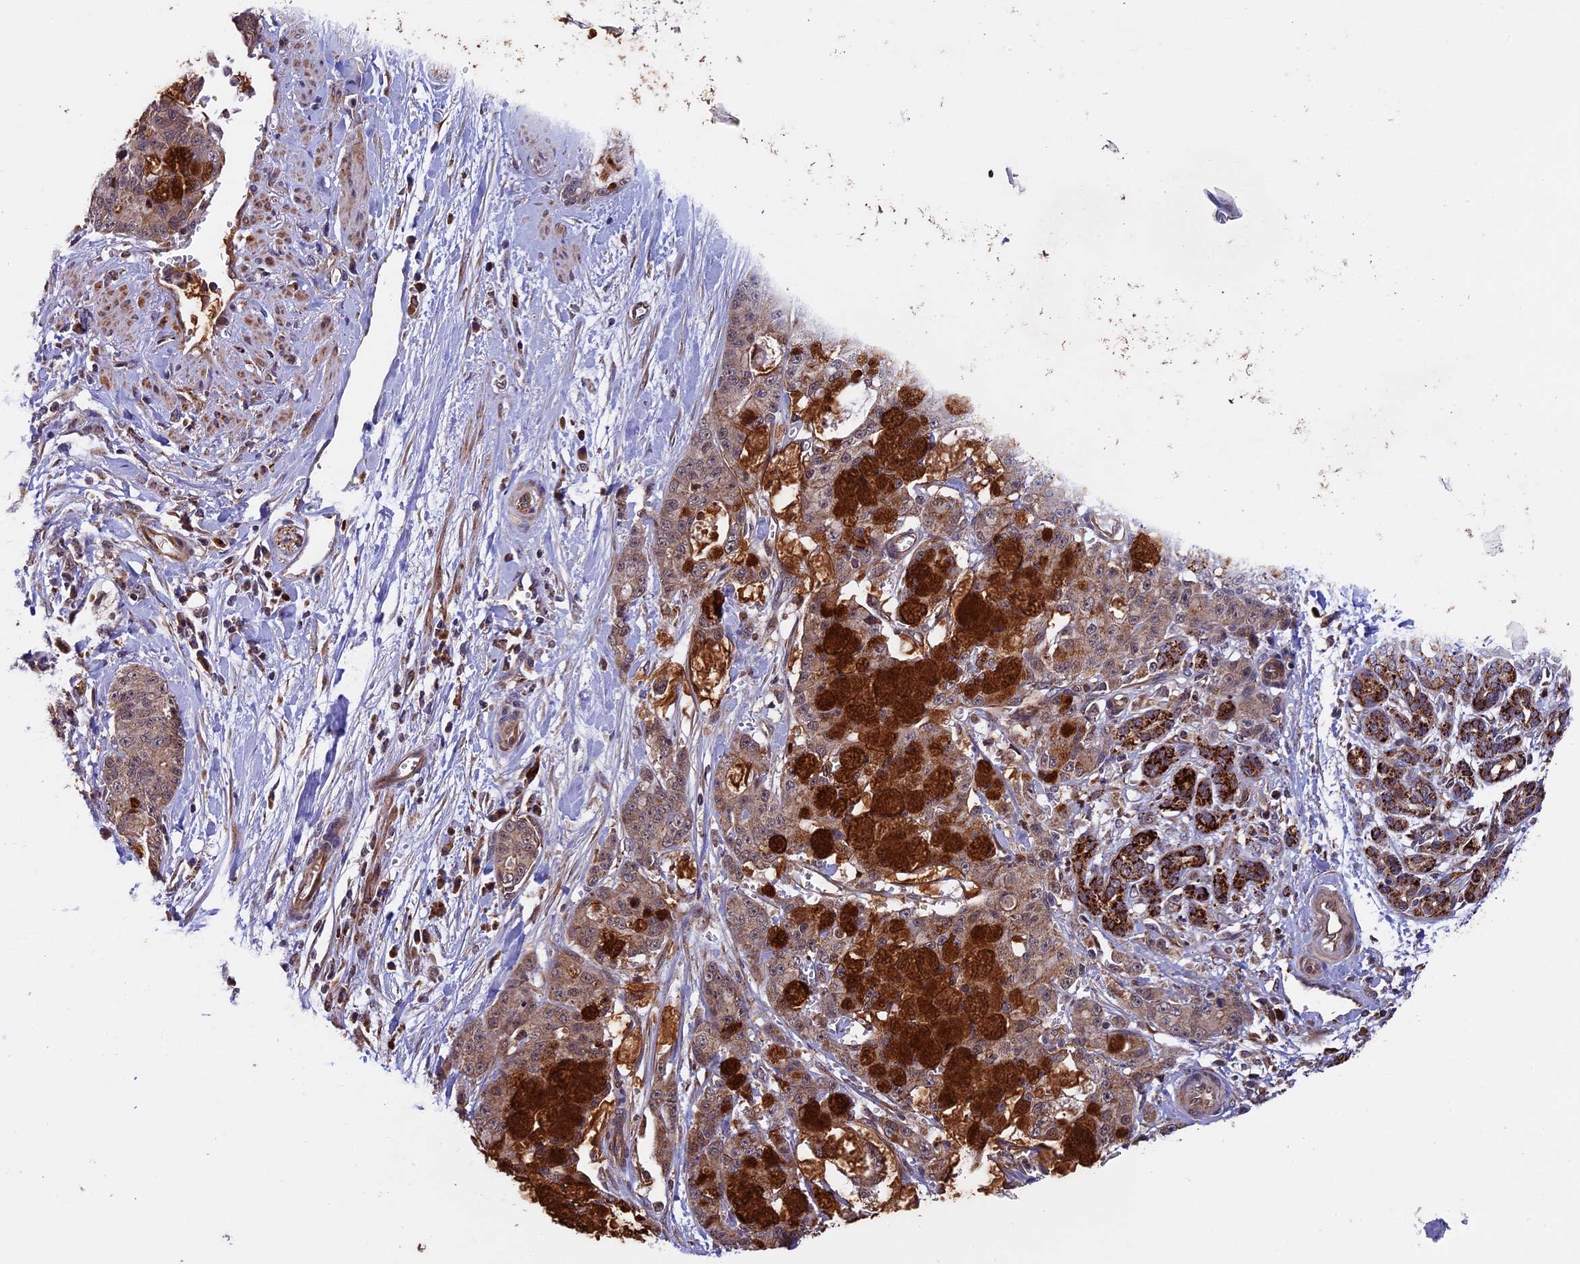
{"staining": {"intensity": "moderate", "quantity": ">75%", "location": "cytoplasmic/membranous"}, "tissue": "pancreatic cancer", "cell_type": "Tumor cells", "image_type": "cancer", "snomed": [{"axis": "morphology", "description": "Adenocarcinoma, NOS"}, {"axis": "topography", "description": "Pancreas"}], "caption": "Immunohistochemical staining of adenocarcinoma (pancreatic) shows medium levels of moderate cytoplasmic/membranous positivity in approximately >75% of tumor cells.", "gene": "RNF17", "patient": {"sex": "female", "age": 73}}